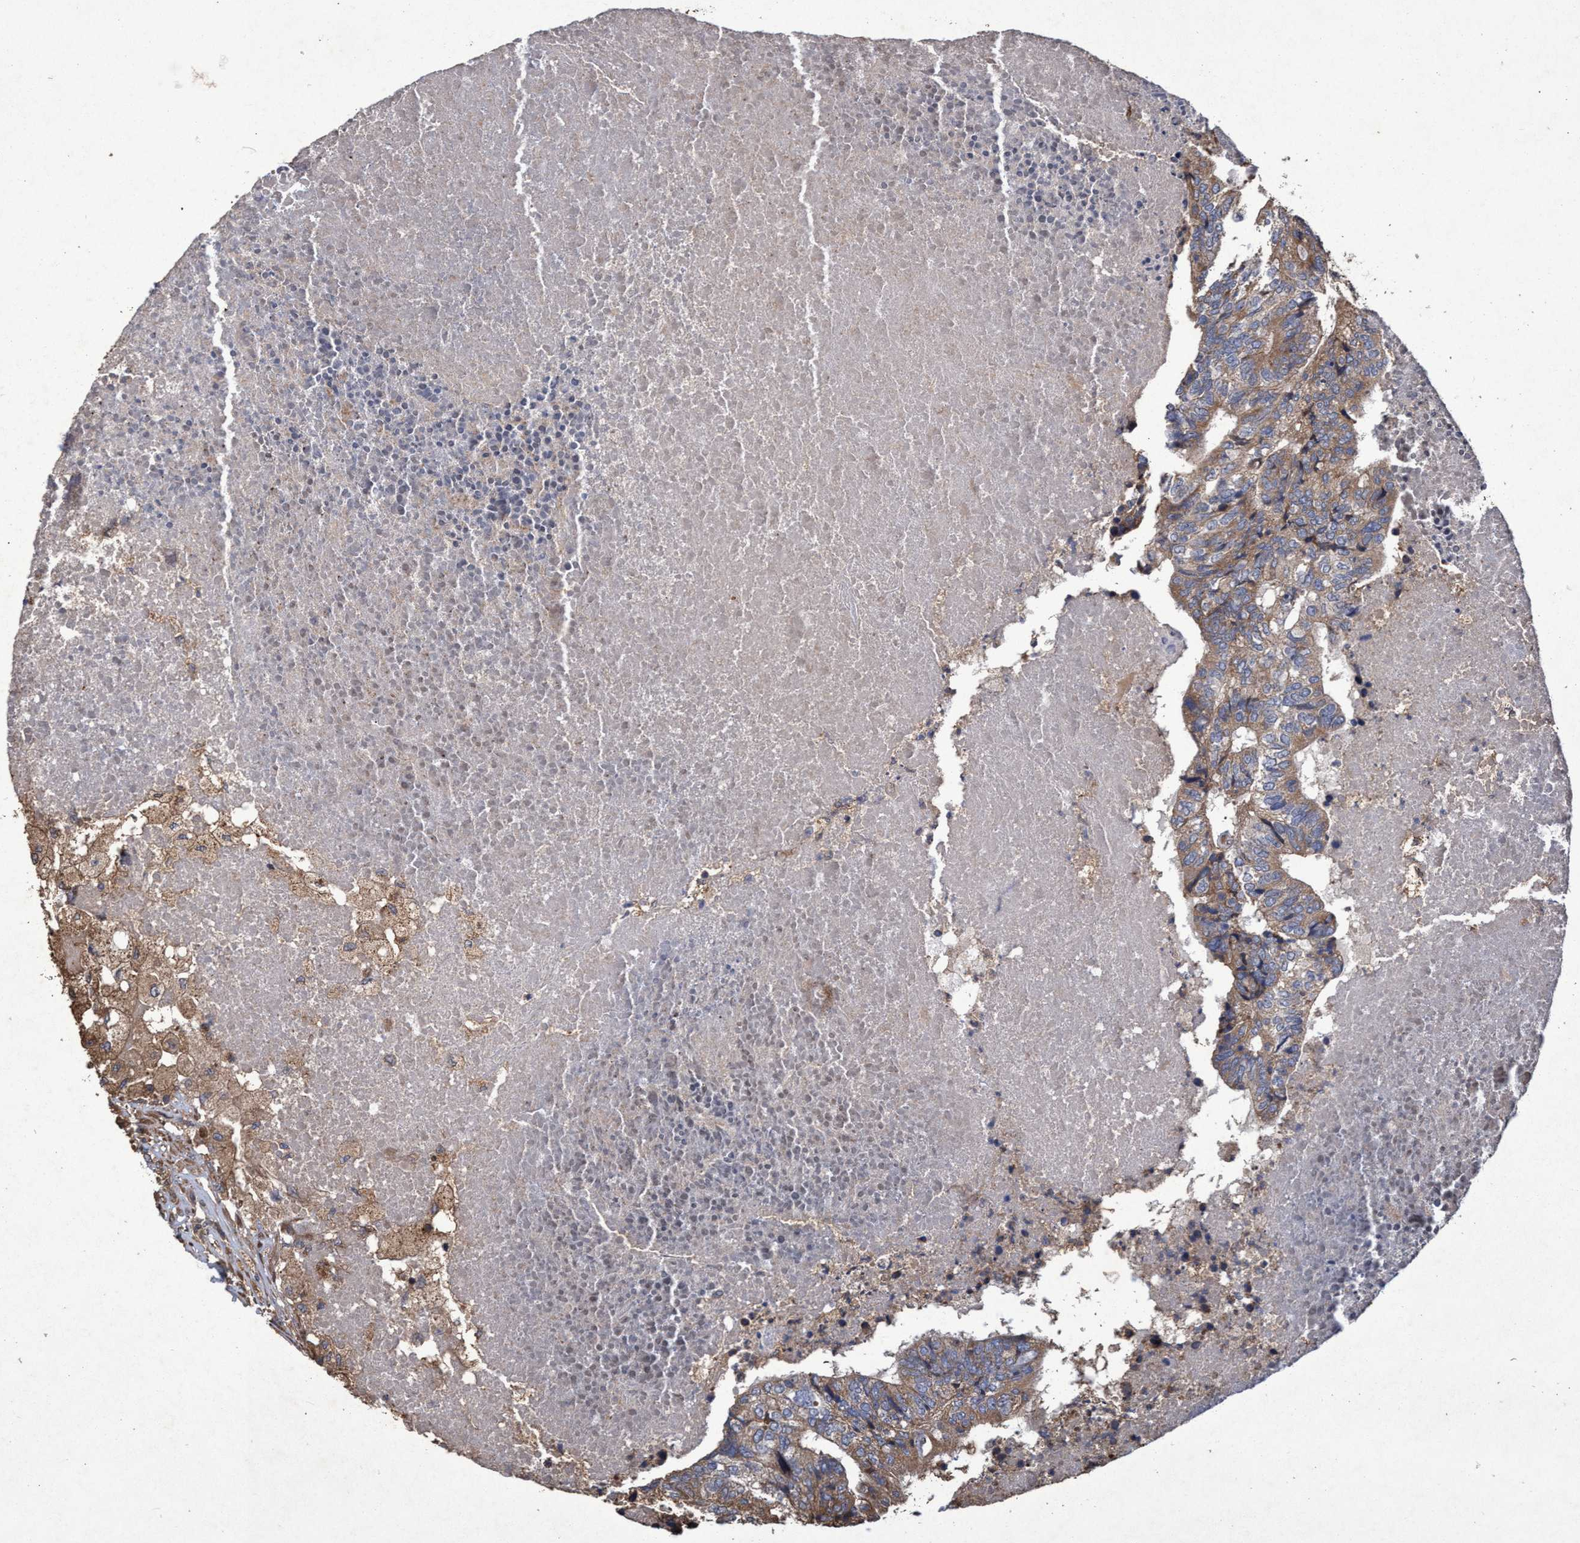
{"staining": {"intensity": "moderate", "quantity": ">75%", "location": "cytoplasmic/membranous"}, "tissue": "colorectal cancer", "cell_type": "Tumor cells", "image_type": "cancer", "snomed": [{"axis": "morphology", "description": "Adenocarcinoma, NOS"}, {"axis": "topography", "description": "Colon"}], "caption": "This photomicrograph exhibits immunohistochemistry staining of colorectal adenocarcinoma, with medium moderate cytoplasmic/membranous staining in approximately >75% of tumor cells.", "gene": "CHMP6", "patient": {"sex": "female", "age": 67}}